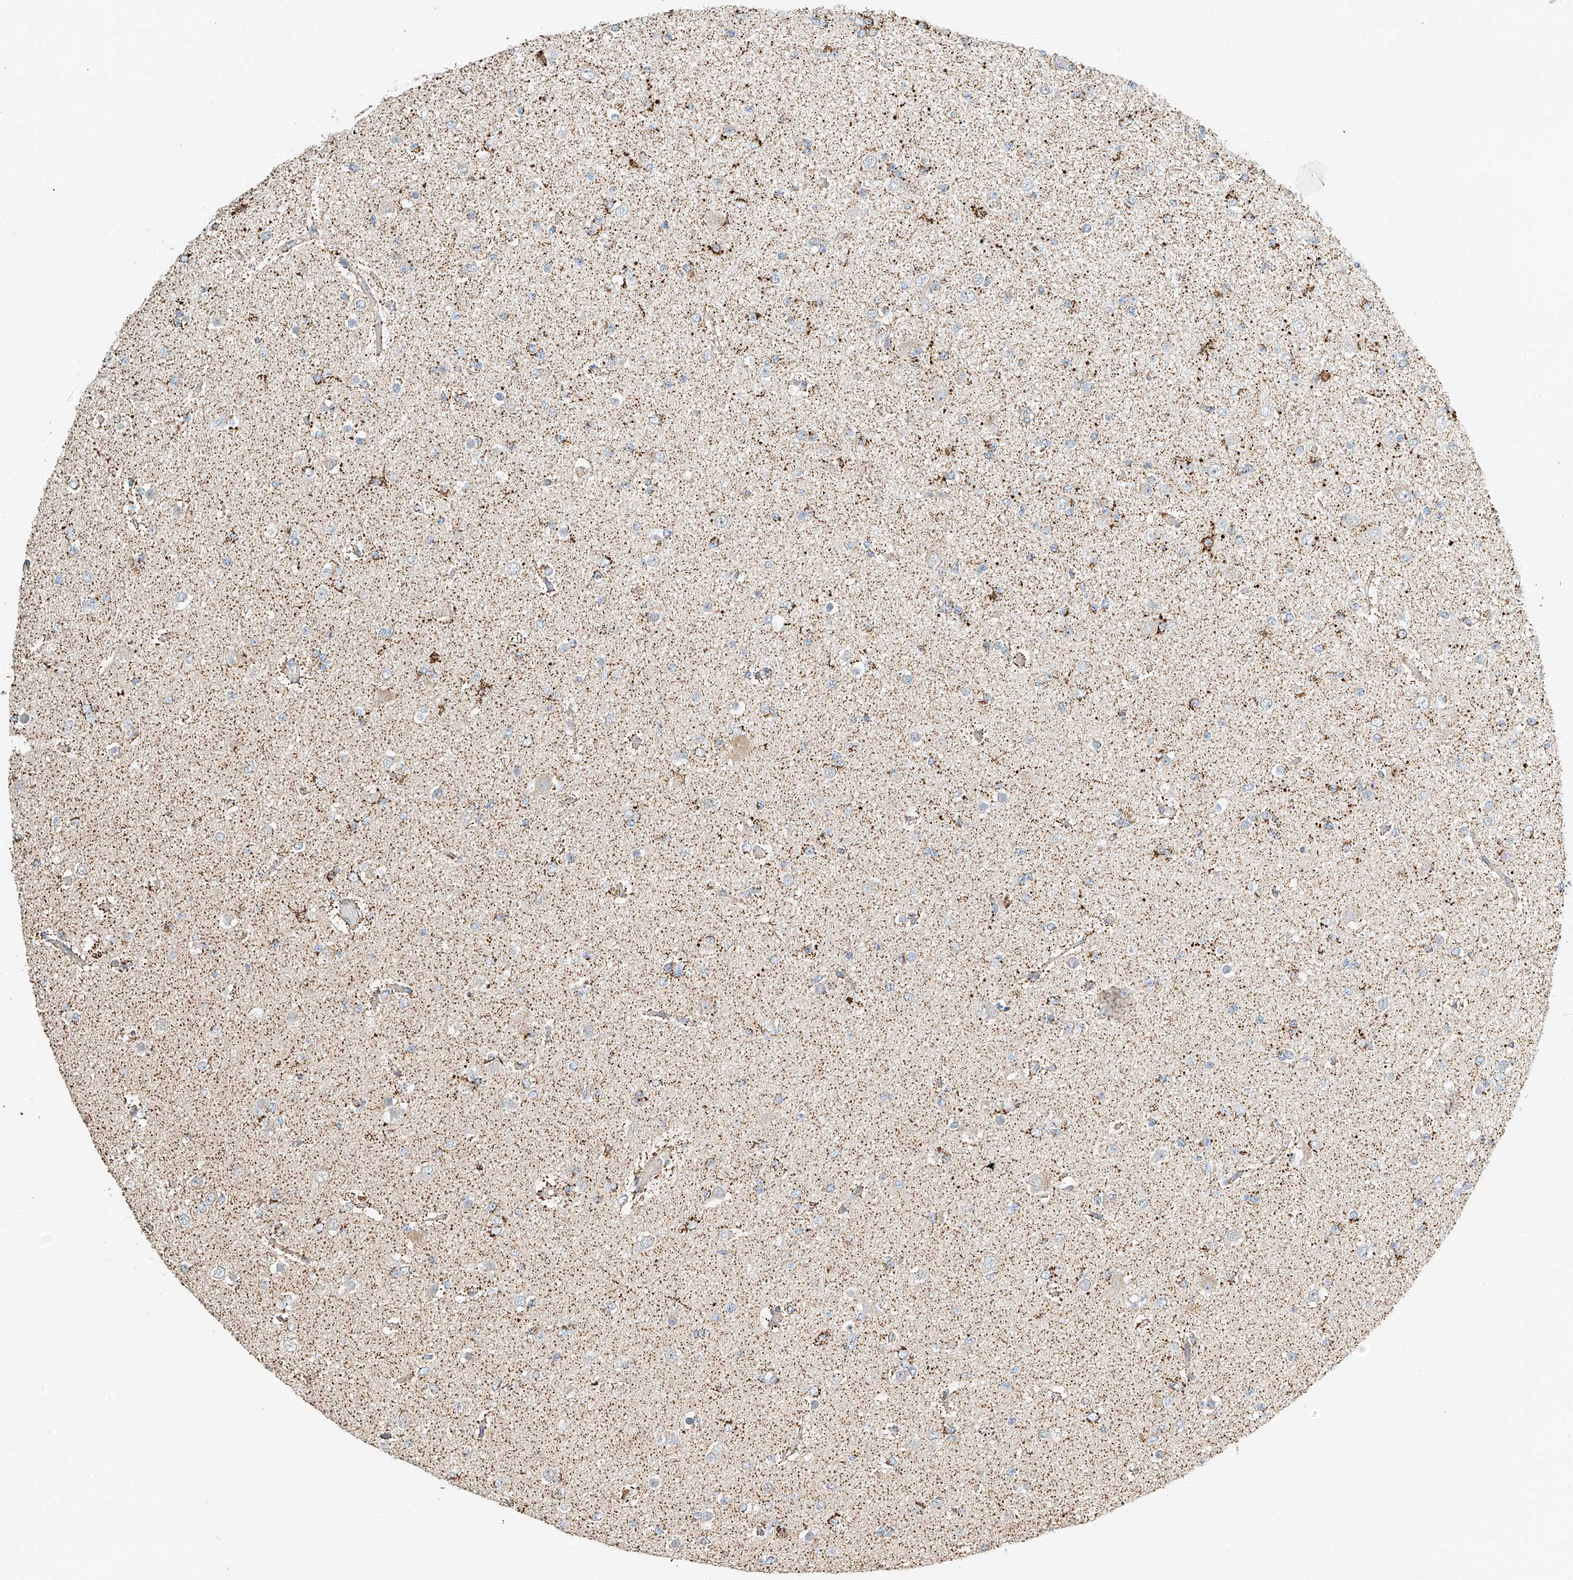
{"staining": {"intensity": "weak", "quantity": "<25%", "location": "cytoplasmic/membranous"}, "tissue": "glioma", "cell_type": "Tumor cells", "image_type": "cancer", "snomed": [{"axis": "morphology", "description": "Glioma, malignant, Low grade"}, {"axis": "topography", "description": "Brain"}], "caption": "IHC histopathology image of neoplastic tissue: human glioma stained with DAB reveals no significant protein expression in tumor cells.", "gene": "YIPF7", "patient": {"sex": "female", "age": 22}}